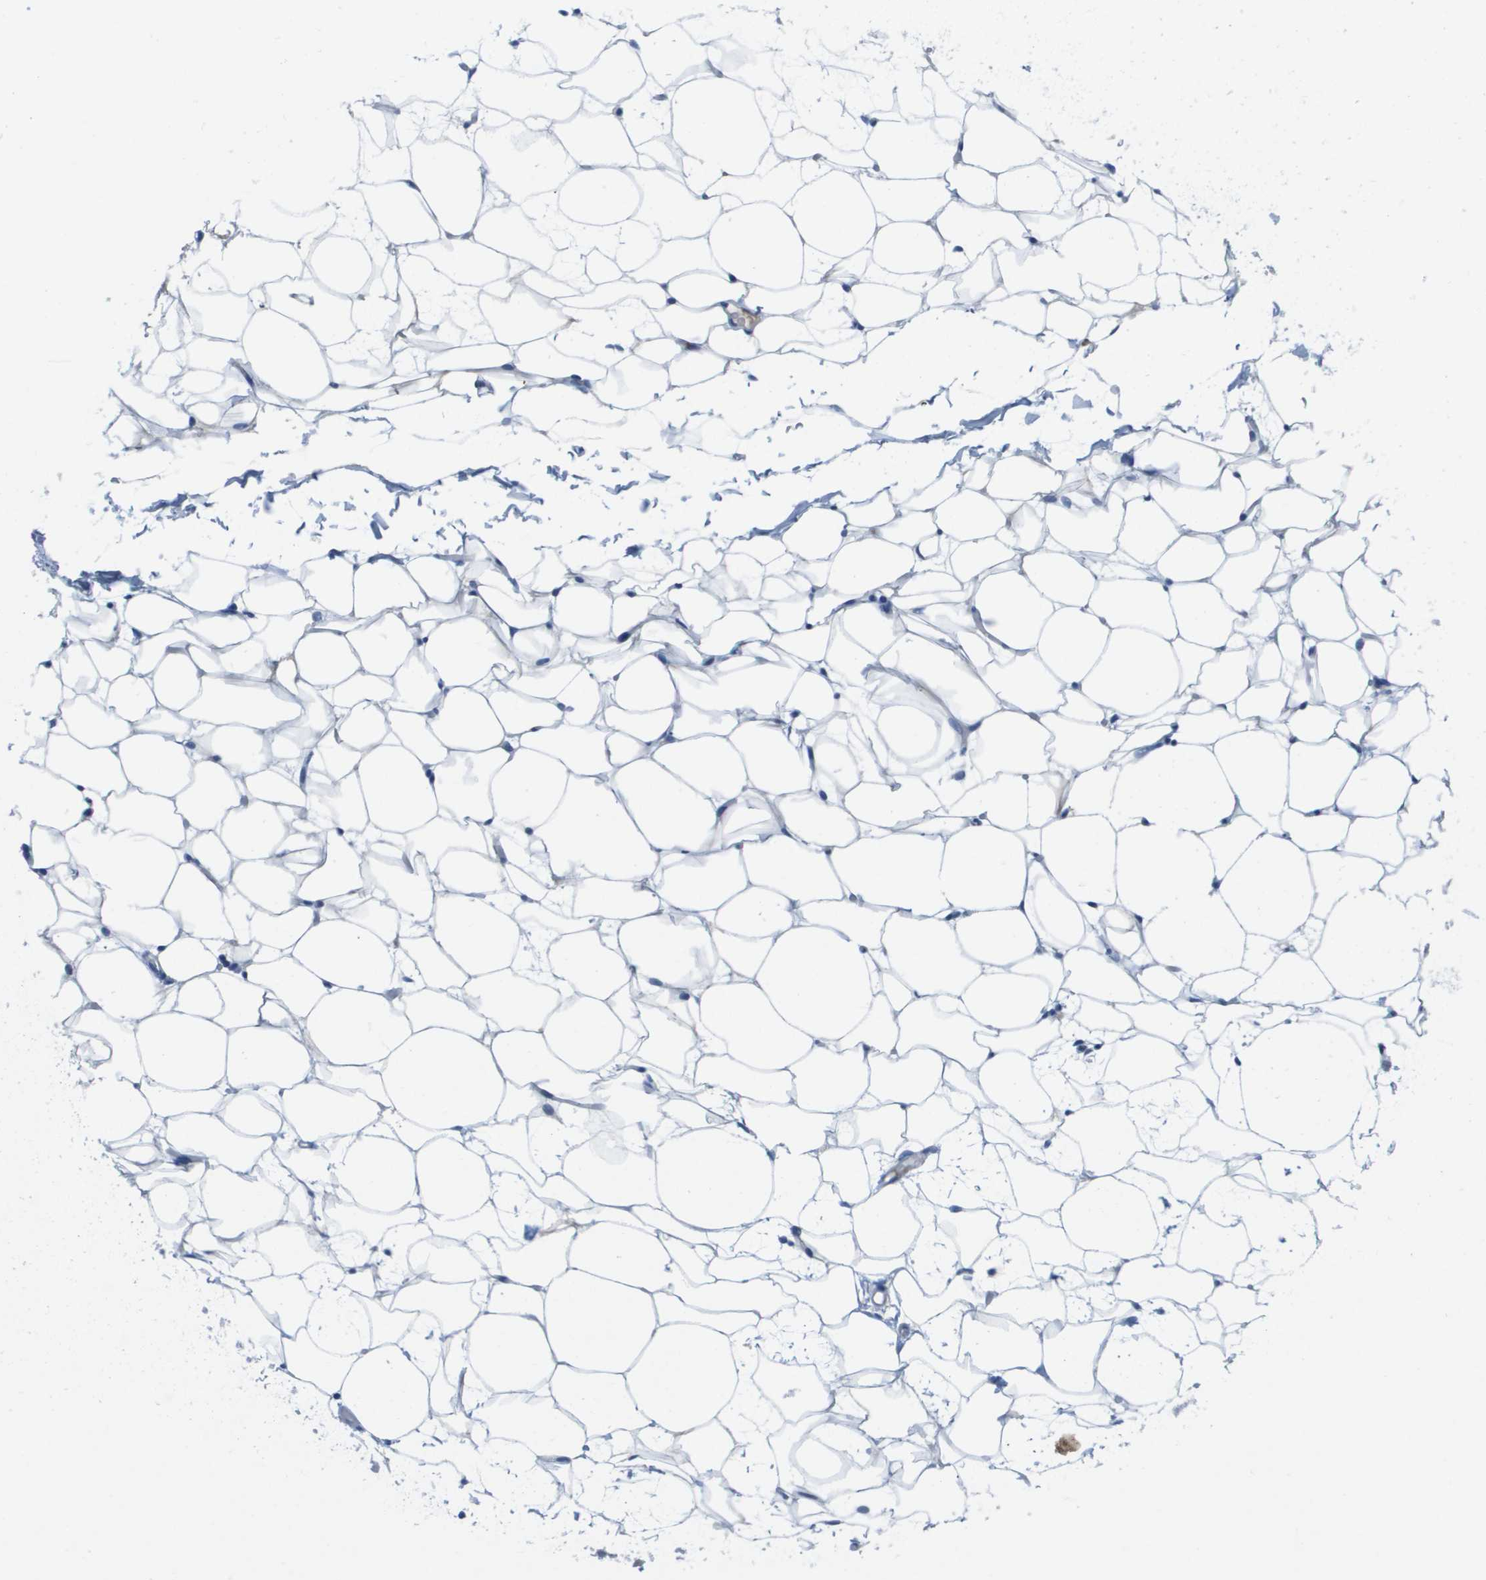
{"staining": {"intensity": "negative", "quantity": "none", "location": "none"}, "tissue": "adipose tissue", "cell_type": "Adipocytes", "image_type": "normal", "snomed": [{"axis": "morphology", "description": "Normal tissue, NOS"}, {"axis": "topography", "description": "Breast"}, {"axis": "topography", "description": "Soft tissue"}], "caption": "Adipose tissue stained for a protein using IHC shows no staining adipocytes.", "gene": "GPR18", "patient": {"sex": "female", "age": 75}}